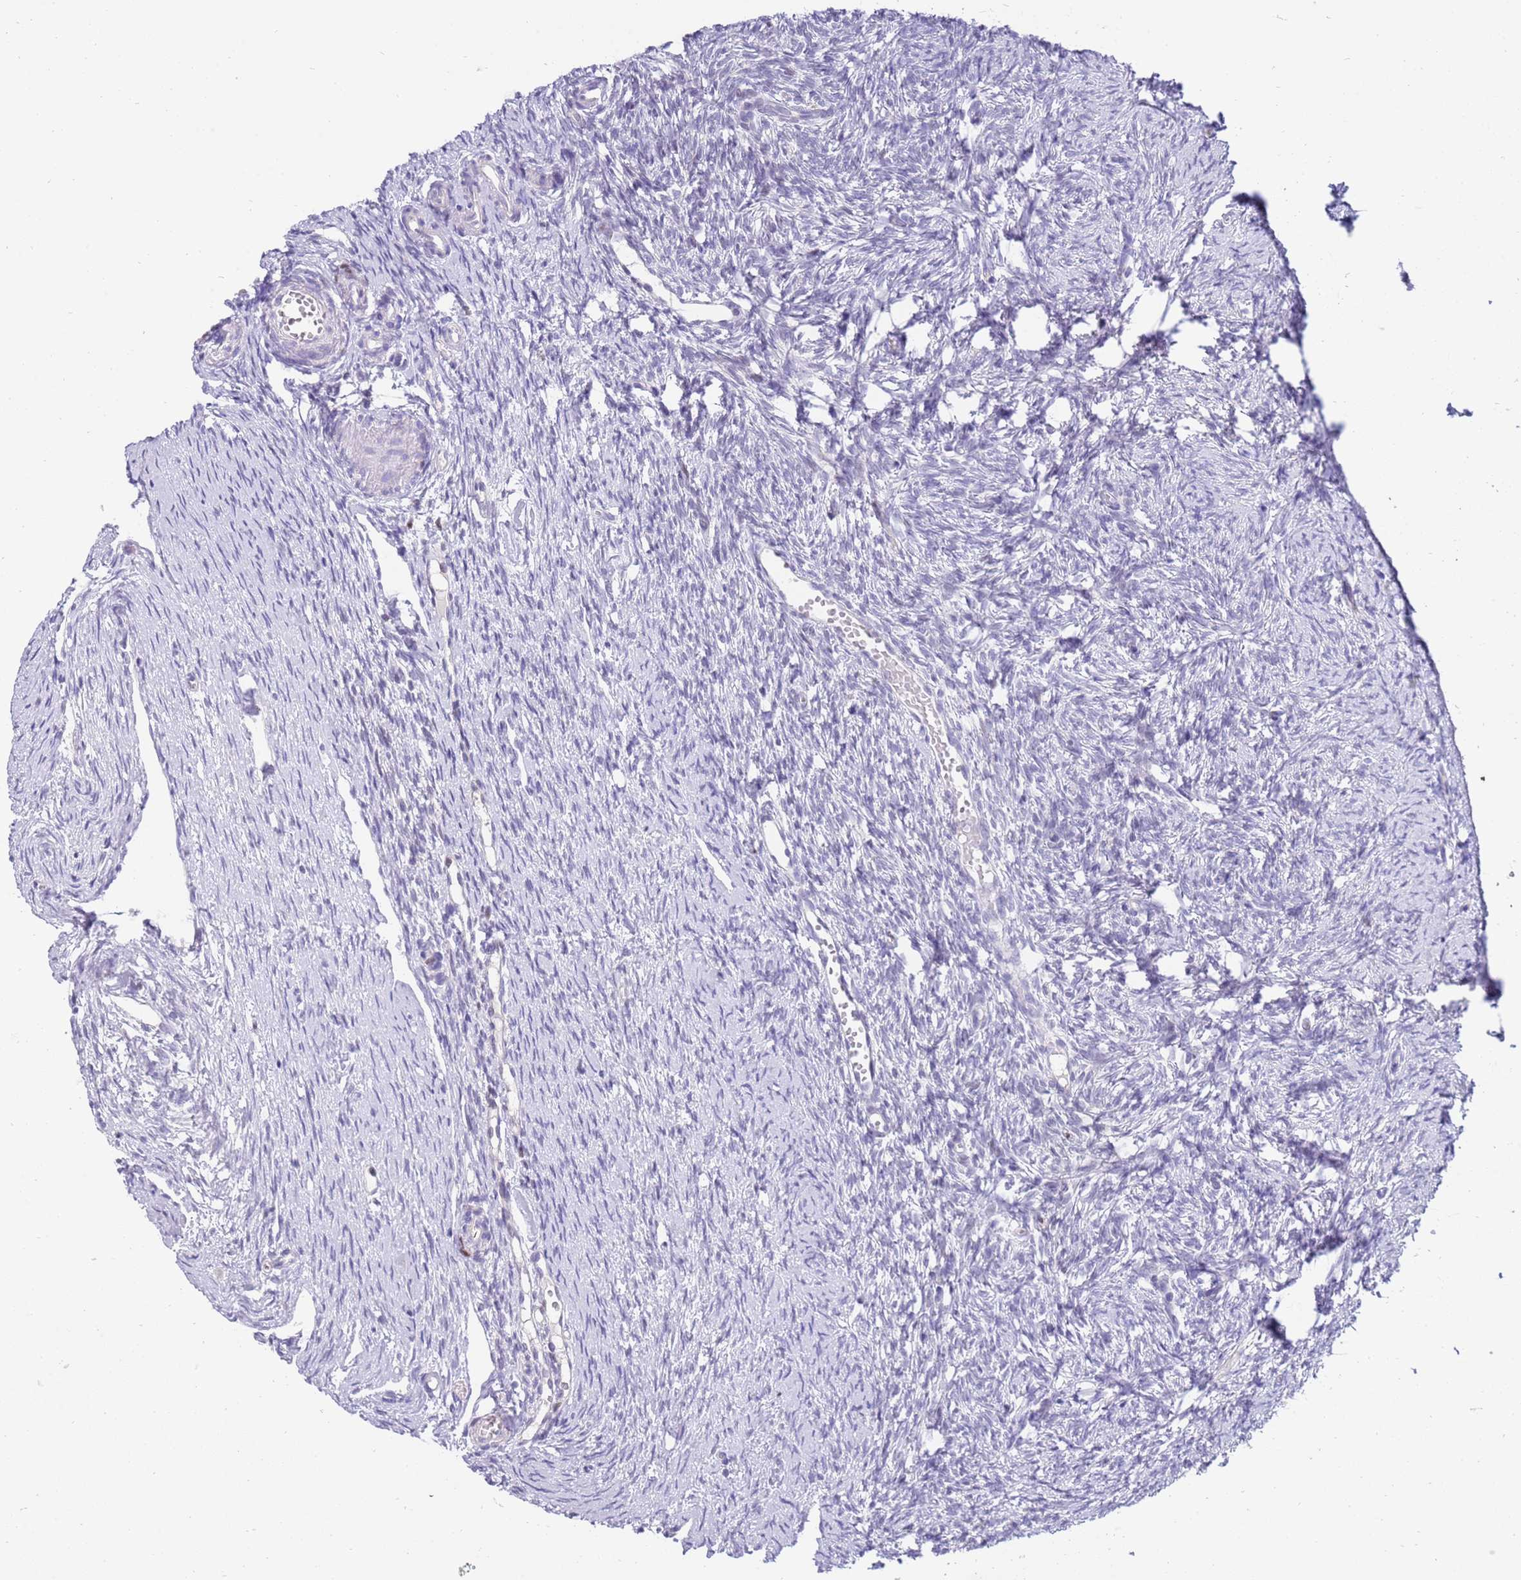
{"staining": {"intensity": "weak", "quantity": "<25%", "location": "nuclear"}, "tissue": "ovary", "cell_type": "Ovarian stroma cells", "image_type": "normal", "snomed": [{"axis": "morphology", "description": "Normal tissue, NOS"}, {"axis": "topography", "description": "Ovary"}], "caption": "Immunohistochemistry of benign ovary shows no expression in ovarian stroma cells.", "gene": "STK25", "patient": {"sex": "female", "age": 51}}